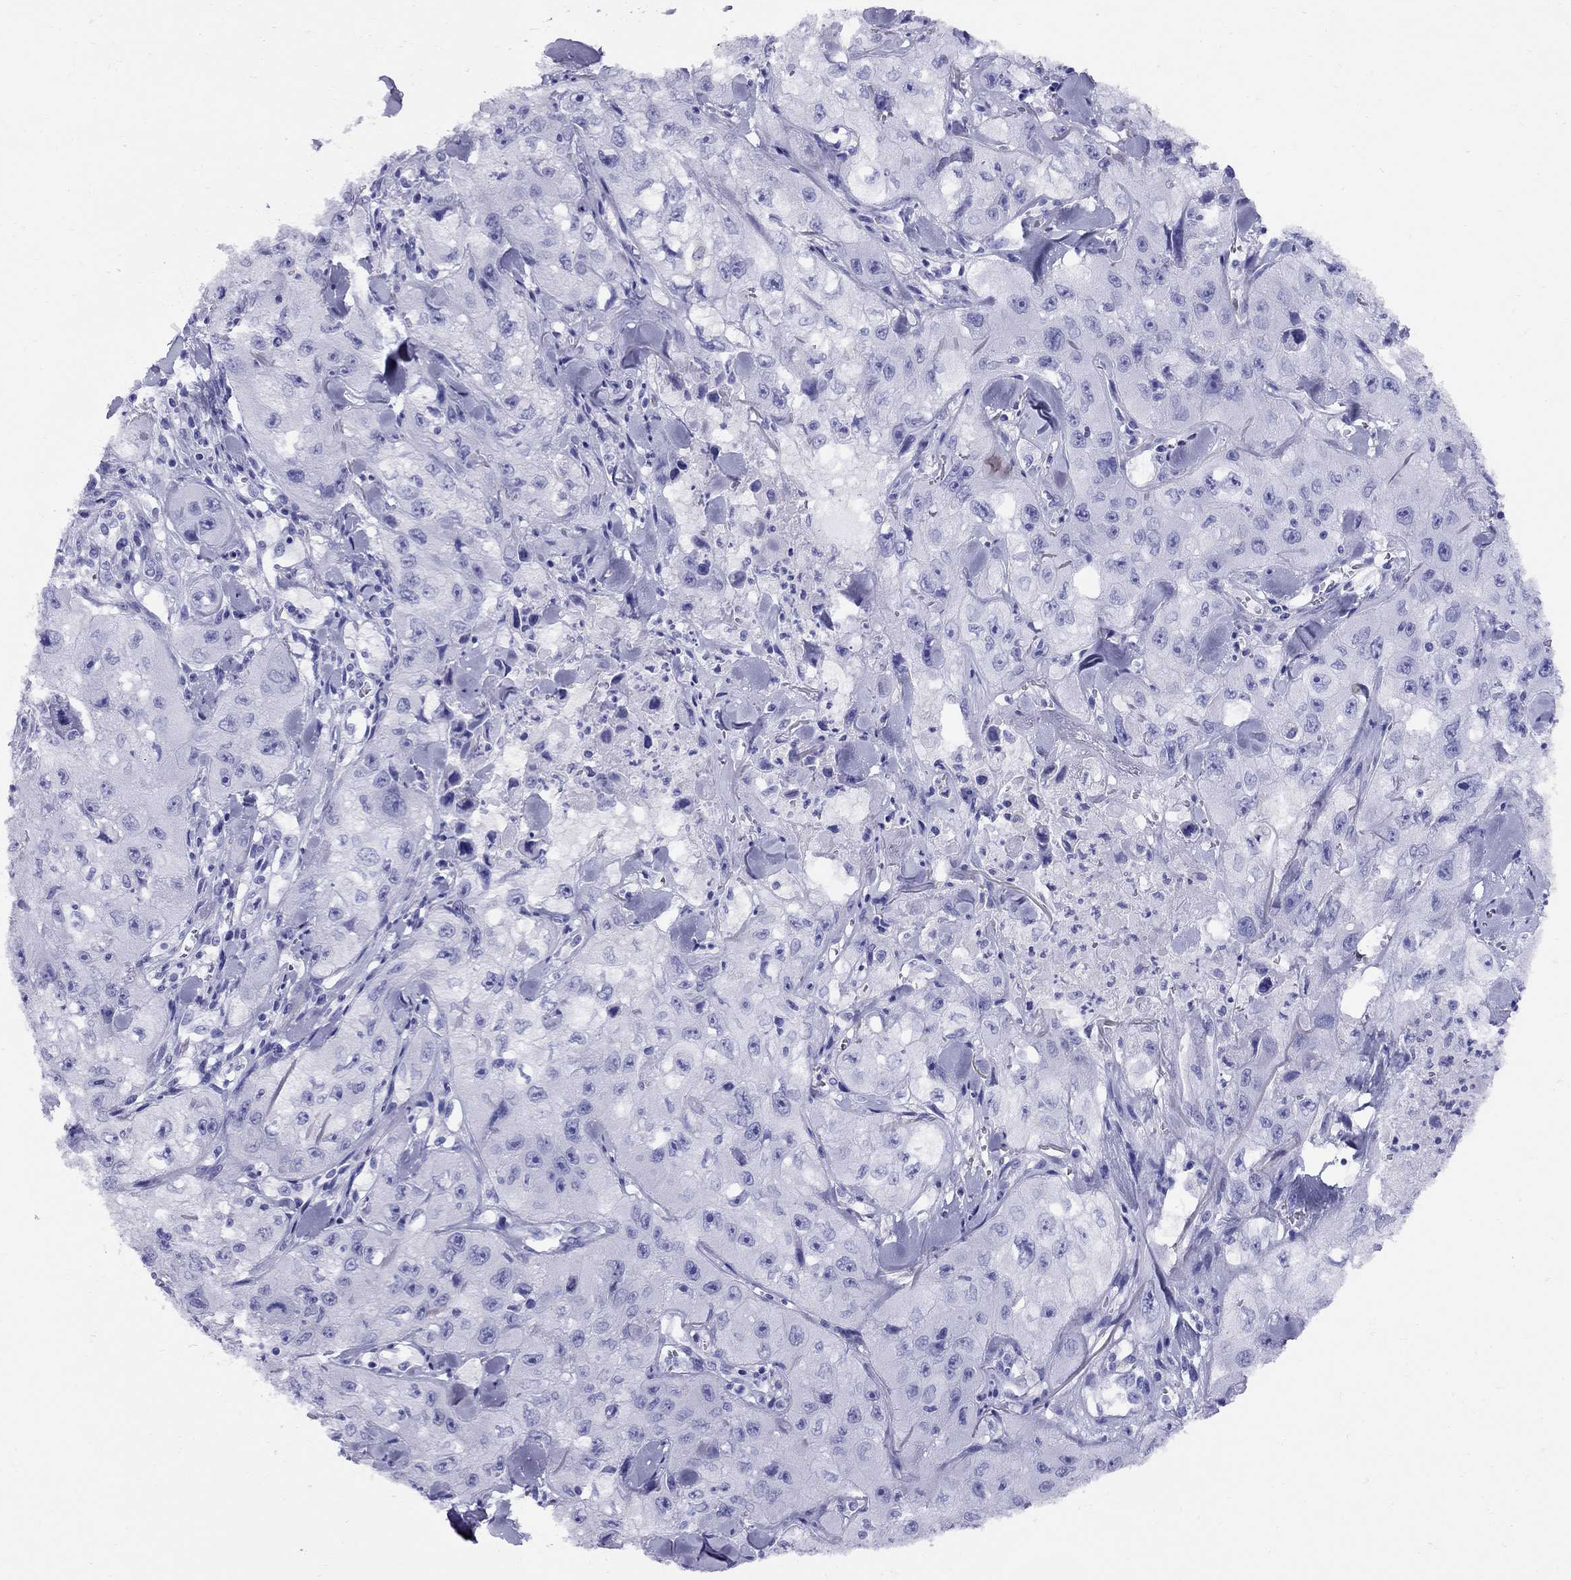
{"staining": {"intensity": "negative", "quantity": "none", "location": "none"}, "tissue": "skin cancer", "cell_type": "Tumor cells", "image_type": "cancer", "snomed": [{"axis": "morphology", "description": "Squamous cell carcinoma, NOS"}, {"axis": "topography", "description": "Skin"}, {"axis": "topography", "description": "Subcutis"}], "caption": "There is no significant positivity in tumor cells of skin squamous cell carcinoma. (Stains: DAB immunohistochemistry (IHC) with hematoxylin counter stain, Microscopy: brightfield microscopy at high magnification).", "gene": "AVPR1B", "patient": {"sex": "male", "age": 73}}